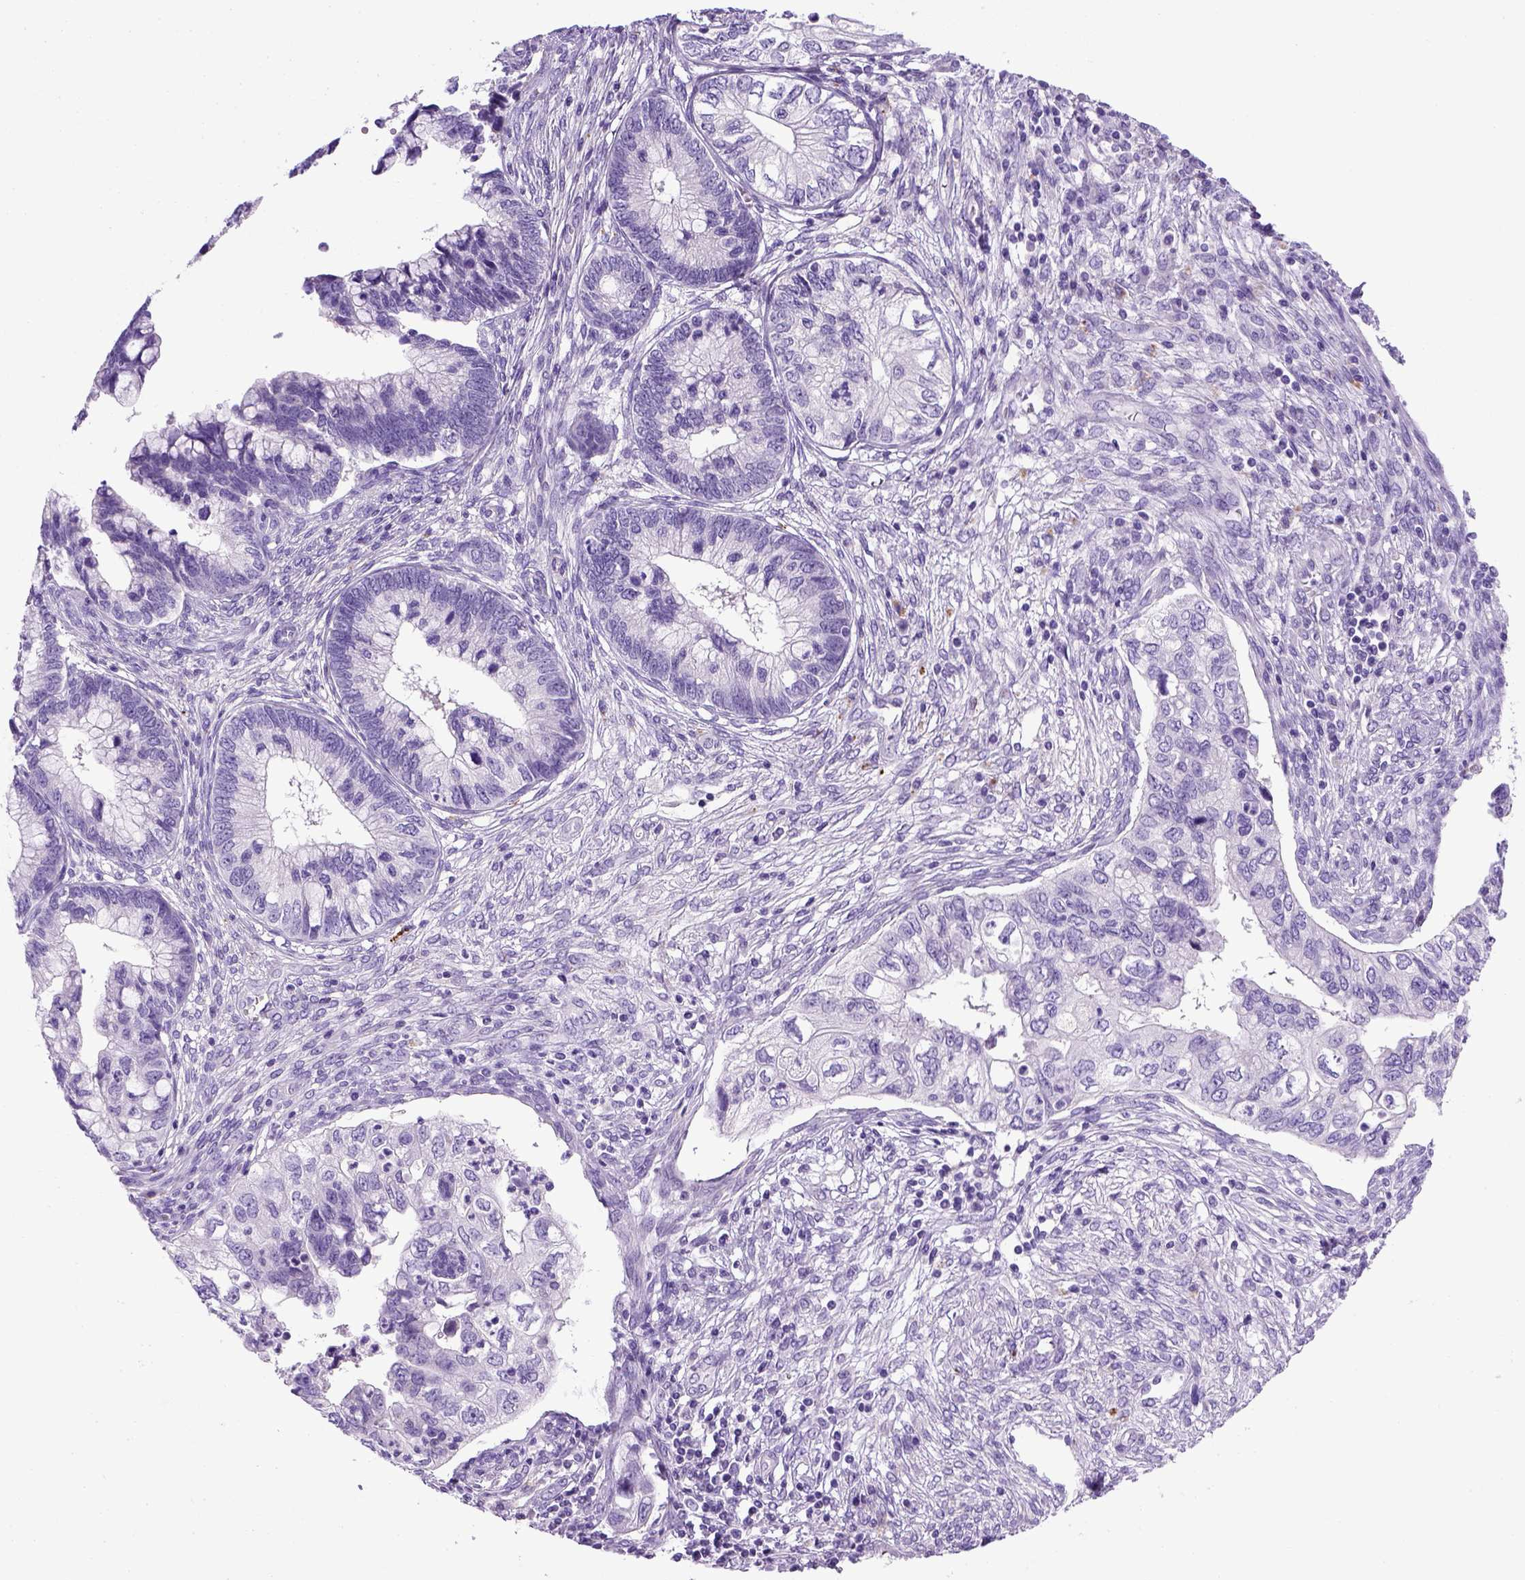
{"staining": {"intensity": "negative", "quantity": "none", "location": "none"}, "tissue": "cervical cancer", "cell_type": "Tumor cells", "image_type": "cancer", "snomed": [{"axis": "morphology", "description": "Adenocarcinoma, NOS"}, {"axis": "topography", "description": "Cervix"}], "caption": "This is an immunohistochemistry image of cervical cancer. There is no staining in tumor cells.", "gene": "KRT71", "patient": {"sex": "female", "age": 44}}